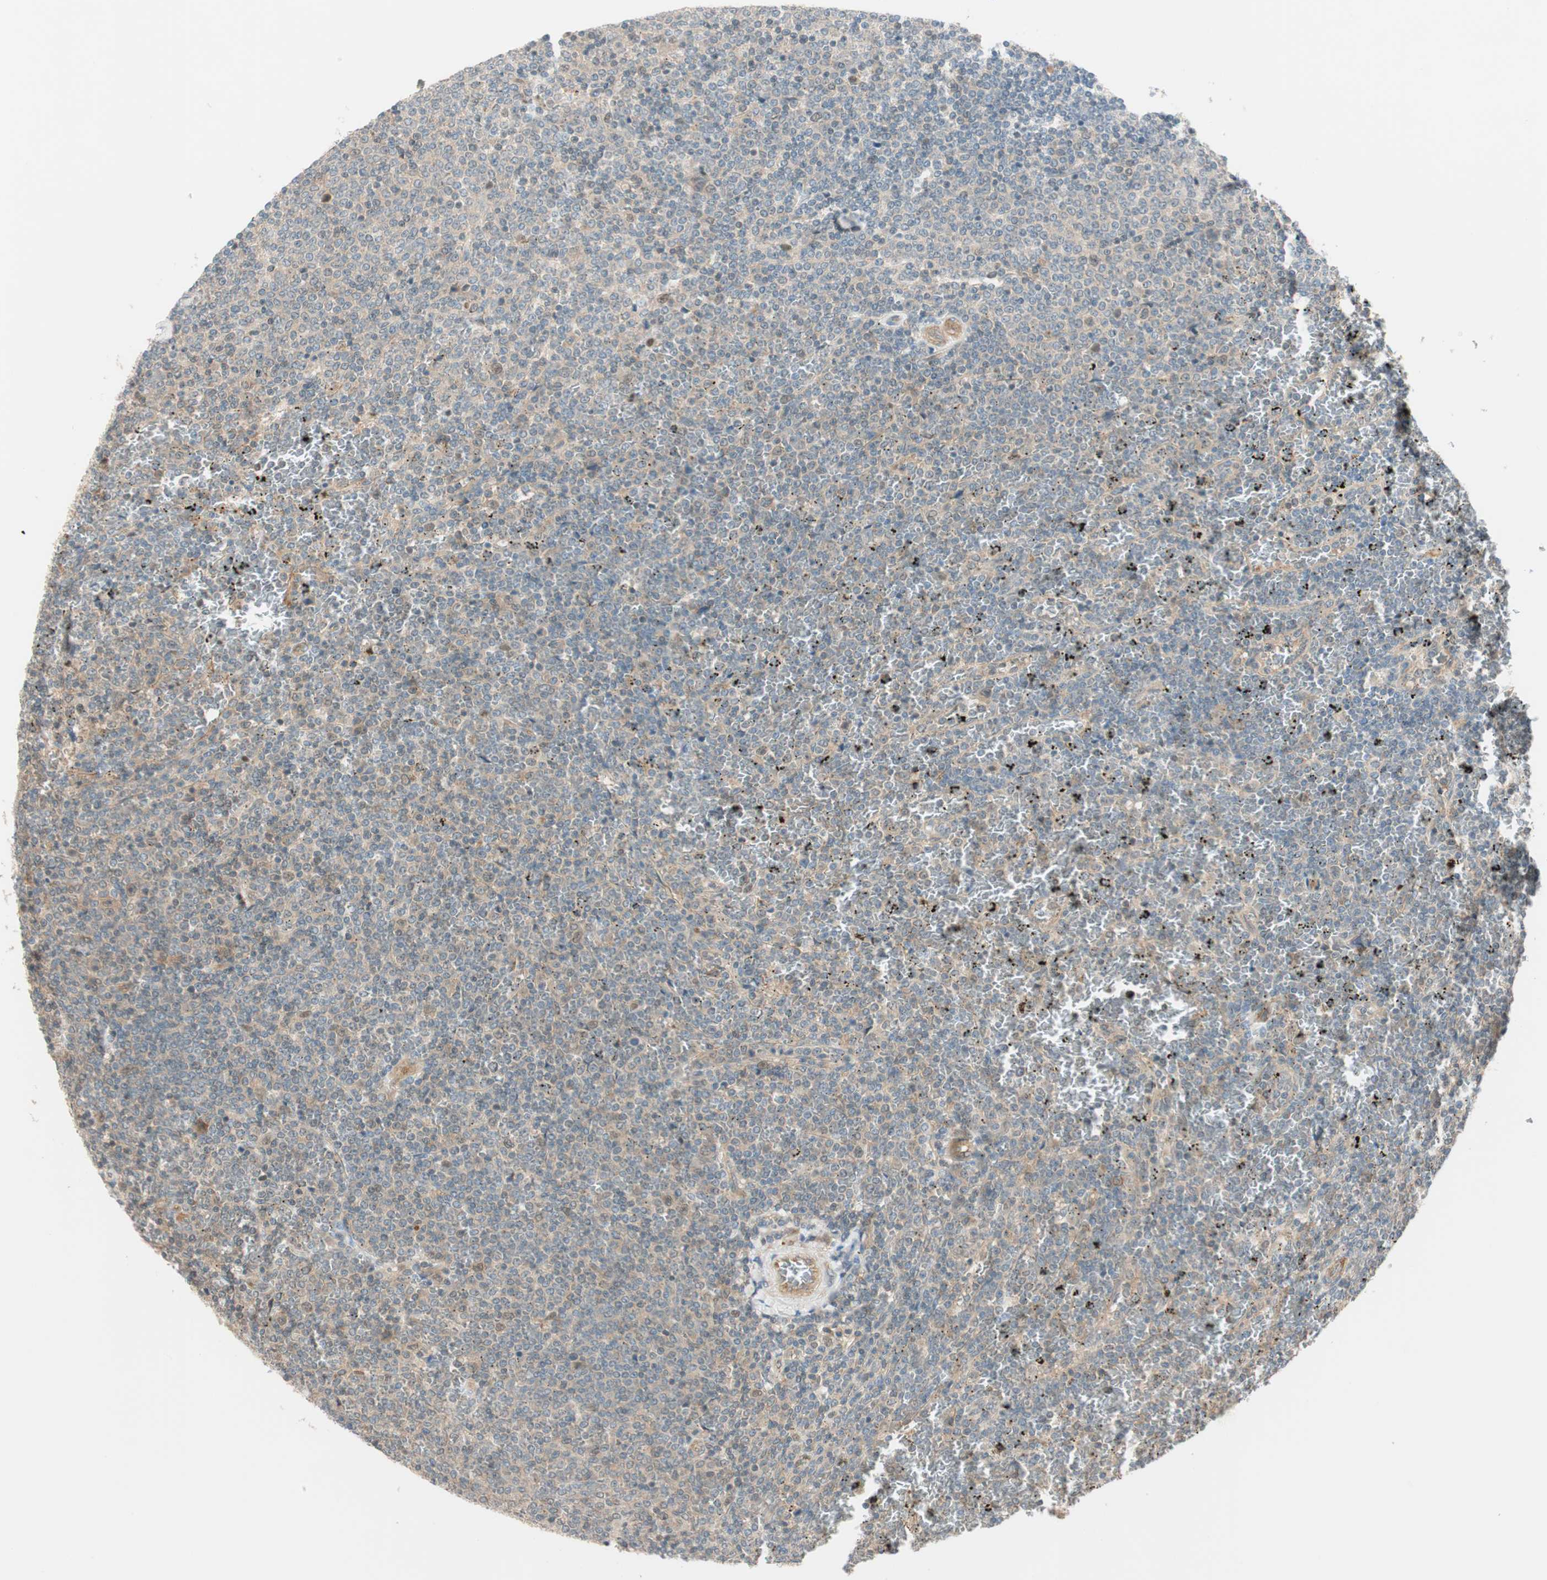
{"staining": {"intensity": "weak", "quantity": ">75%", "location": "cytoplasmic/membranous"}, "tissue": "lymphoma", "cell_type": "Tumor cells", "image_type": "cancer", "snomed": [{"axis": "morphology", "description": "Malignant lymphoma, non-Hodgkin's type, Low grade"}, {"axis": "topography", "description": "Spleen"}], "caption": "Immunohistochemistry (IHC) (DAB) staining of human lymphoma displays weak cytoplasmic/membranous protein expression in approximately >75% of tumor cells. Nuclei are stained in blue.", "gene": "PSMD8", "patient": {"sex": "female", "age": 77}}